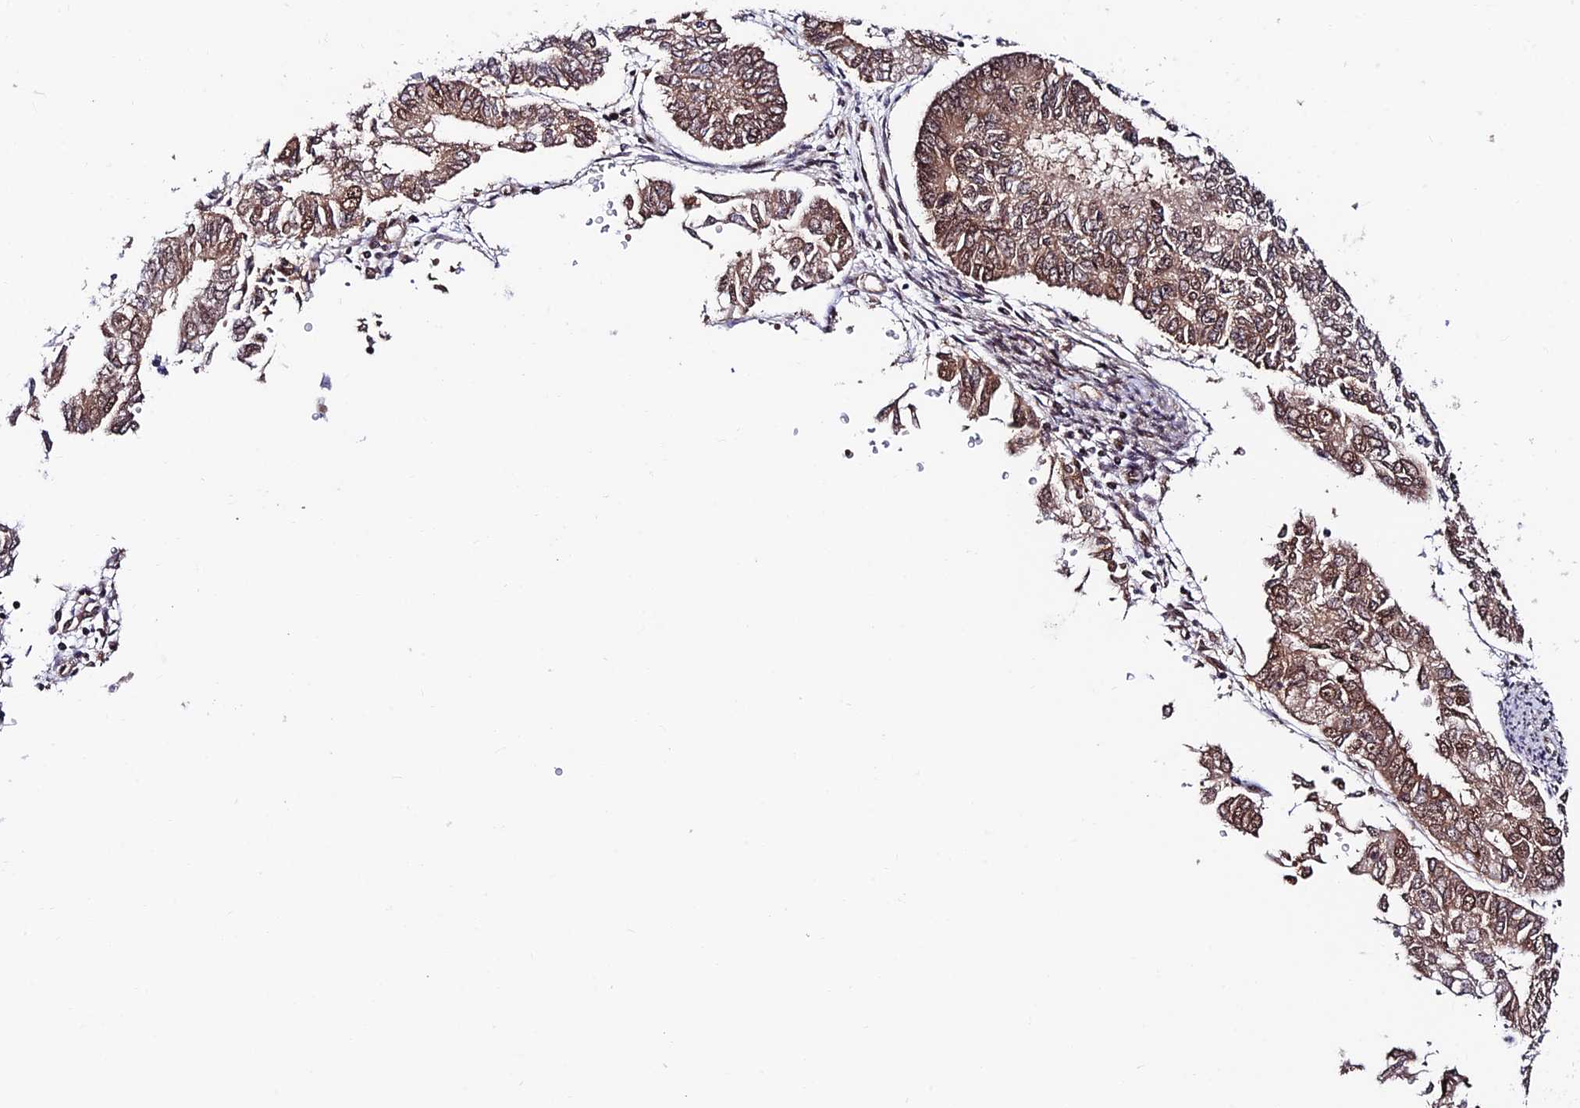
{"staining": {"intensity": "moderate", "quantity": ">75%", "location": "cytoplasmic/membranous,nuclear"}, "tissue": "endometrial cancer", "cell_type": "Tumor cells", "image_type": "cancer", "snomed": [{"axis": "morphology", "description": "Adenocarcinoma, NOS"}, {"axis": "topography", "description": "Endometrium"}], "caption": "Immunohistochemical staining of human endometrial cancer (adenocarcinoma) displays medium levels of moderate cytoplasmic/membranous and nuclear protein staining in about >75% of tumor cells.", "gene": "RBM42", "patient": {"sex": "female", "age": 68}}